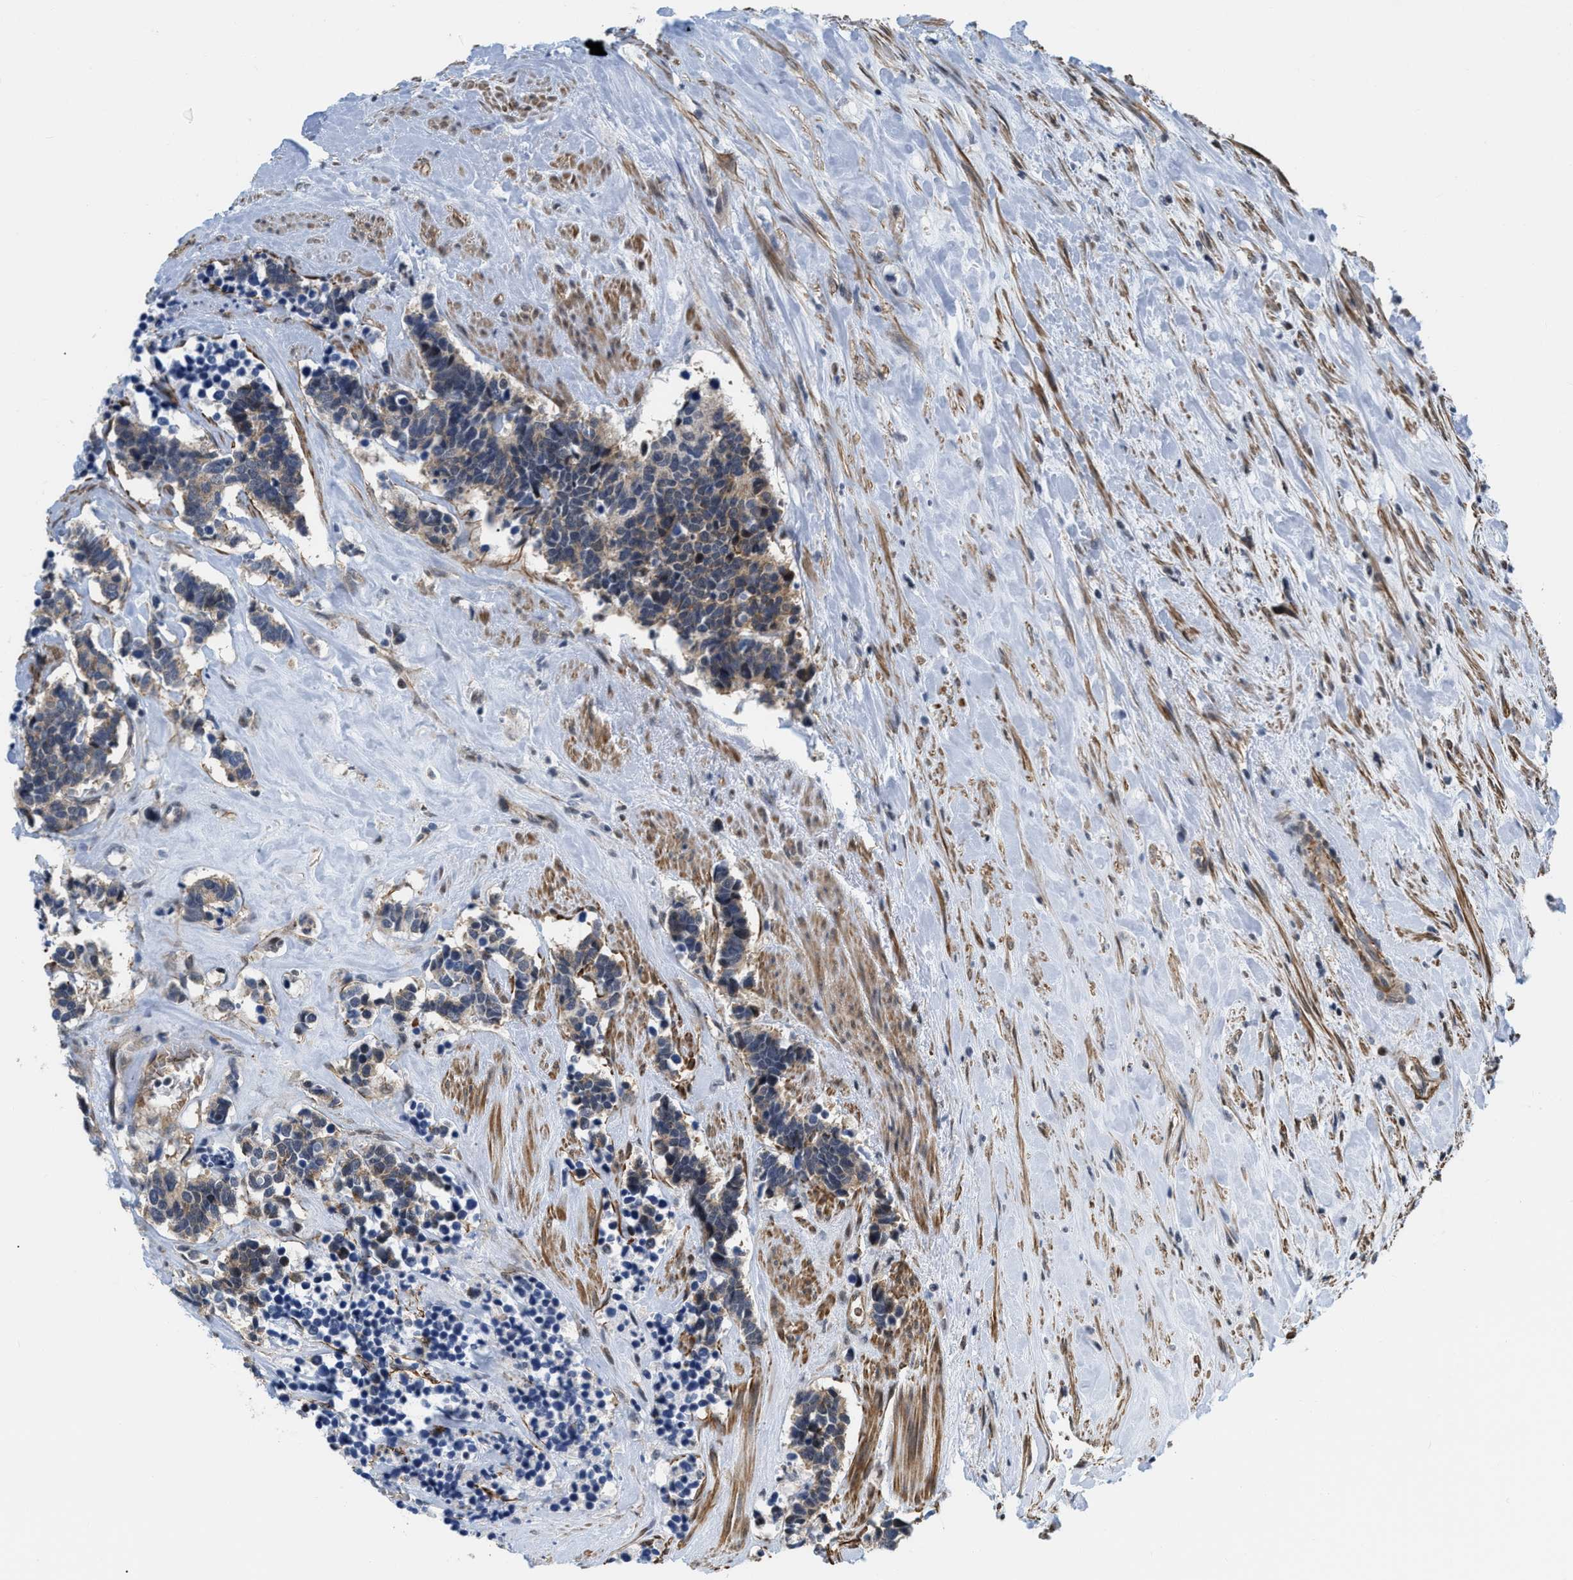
{"staining": {"intensity": "weak", "quantity": ">75%", "location": "cytoplasmic/membranous"}, "tissue": "carcinoid", "cell_type": "Tumor cells", "image_type": "cancer", "snomed": [{"axis": "morphology", "description": "Carcinoma, NOS"}, {"axis": "morphology", "description": "Carcinoid, malignant, NOS"}, {"axis": "topography", "description": "Urinary bladder"}], "caption": "Carcinoid stained with DAB immunohistochemistry demonstrates low levels of weak cytoplasmic/membranous expression in about >75% of tumor cells.", "gene": "GPRASP2", "patient": {"sex": "male", "age": 57}}